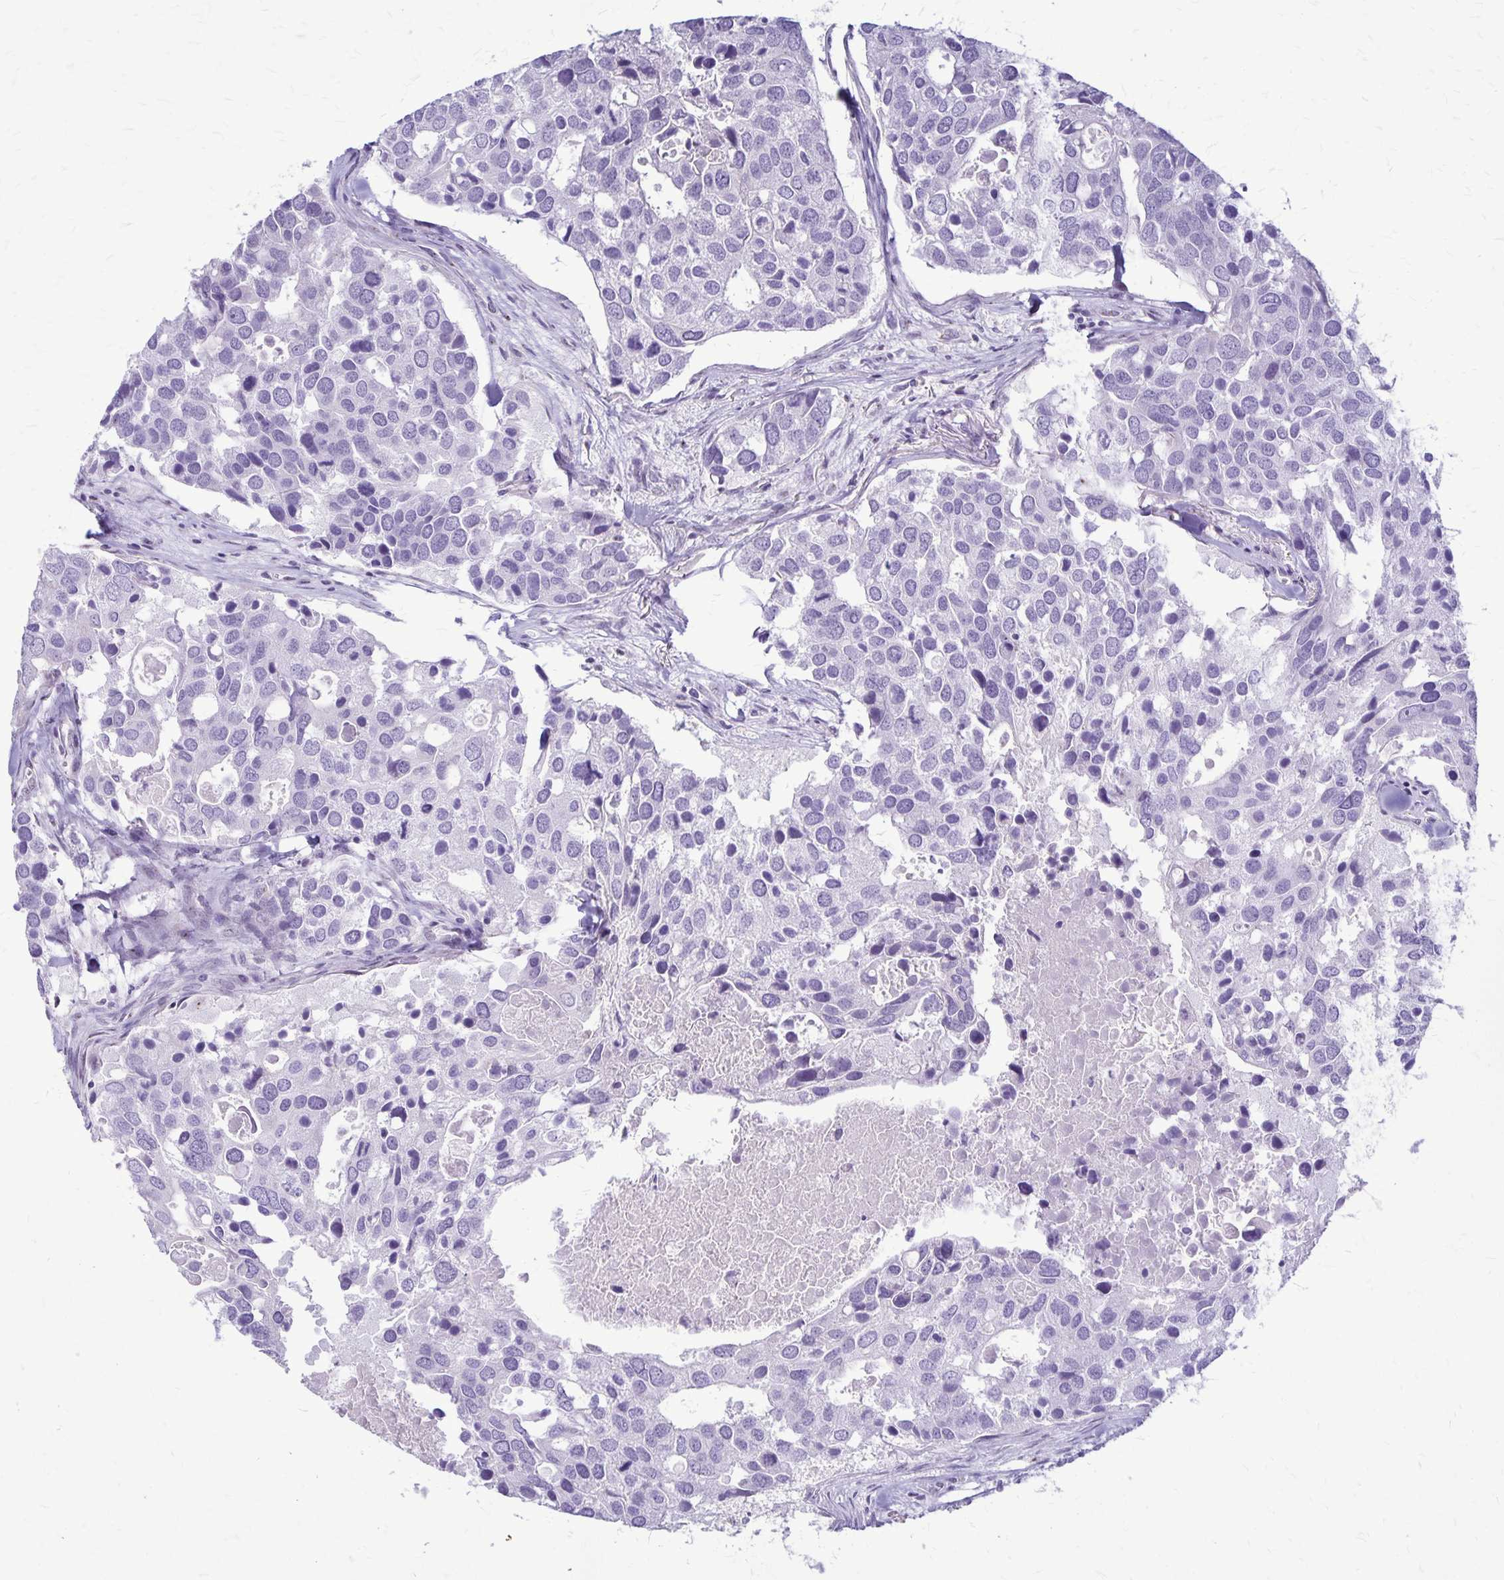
{"staining": {"intensity": "negative", "quantity": "none", "location": "none"}, "tissue": "breast cancer", "cell_type": "Tumor cells", "image_type": "cancer", "snomed": [{"axis": "morphology", "description": "Duct carcinoma"}, {"axis": "topography", "description": "Breast"}], "caption": "Immunohistochemistry image of neoplastic tissue: human breast cancer (intraductal carcinoma) stained with DAB (3,3'-diaminobenzidine) reveals no significant protein staining in tumor cells. (Brightfield microscopy of DAB (3,3'-diaminobenzidine) immunohistochemistry (IHC) at high magnification).", "gene": "GP9", "patient": {"sex": "female", "age": 83}}